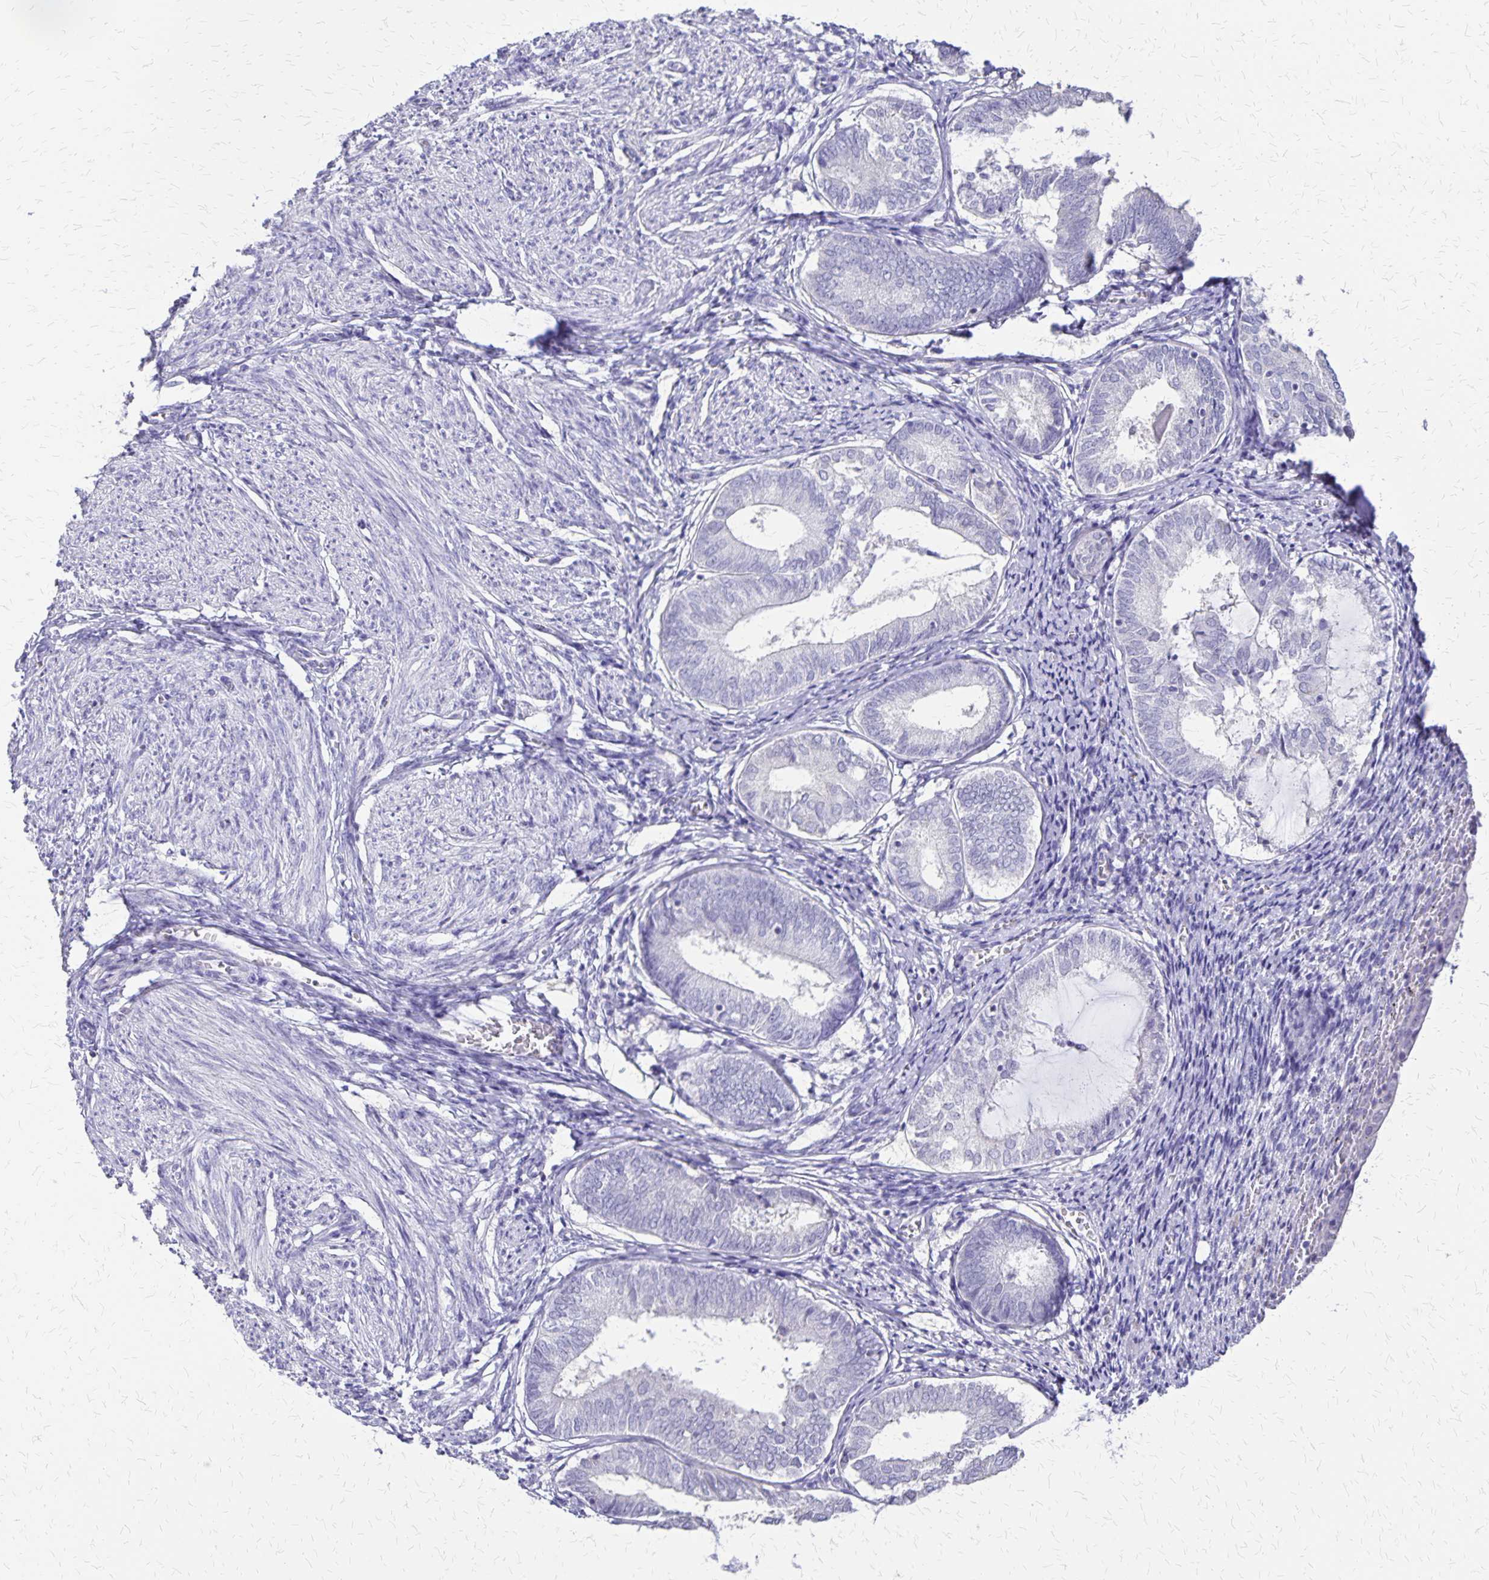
{"staining": {"intensity": "negative", "quantity": "none", "location": "none"}, "tissue": "endometrium", "cell_type": "Cells in endometrial stroma", "image_type": "normal", "snomed": [{"axis": "morphology", "description": "Normal tissue, NOS"}, {"axis": "topography", "description": "Endometrium"}], "caption": "Immunohistochemistry (IHC) micrograph of unremarkable endometrium: human endometrium stained with DAB reveals no significant protein positivity in cells in endometrial stroma.", "gene": "SI", "patient": {"sex": "female", "age": 50}}